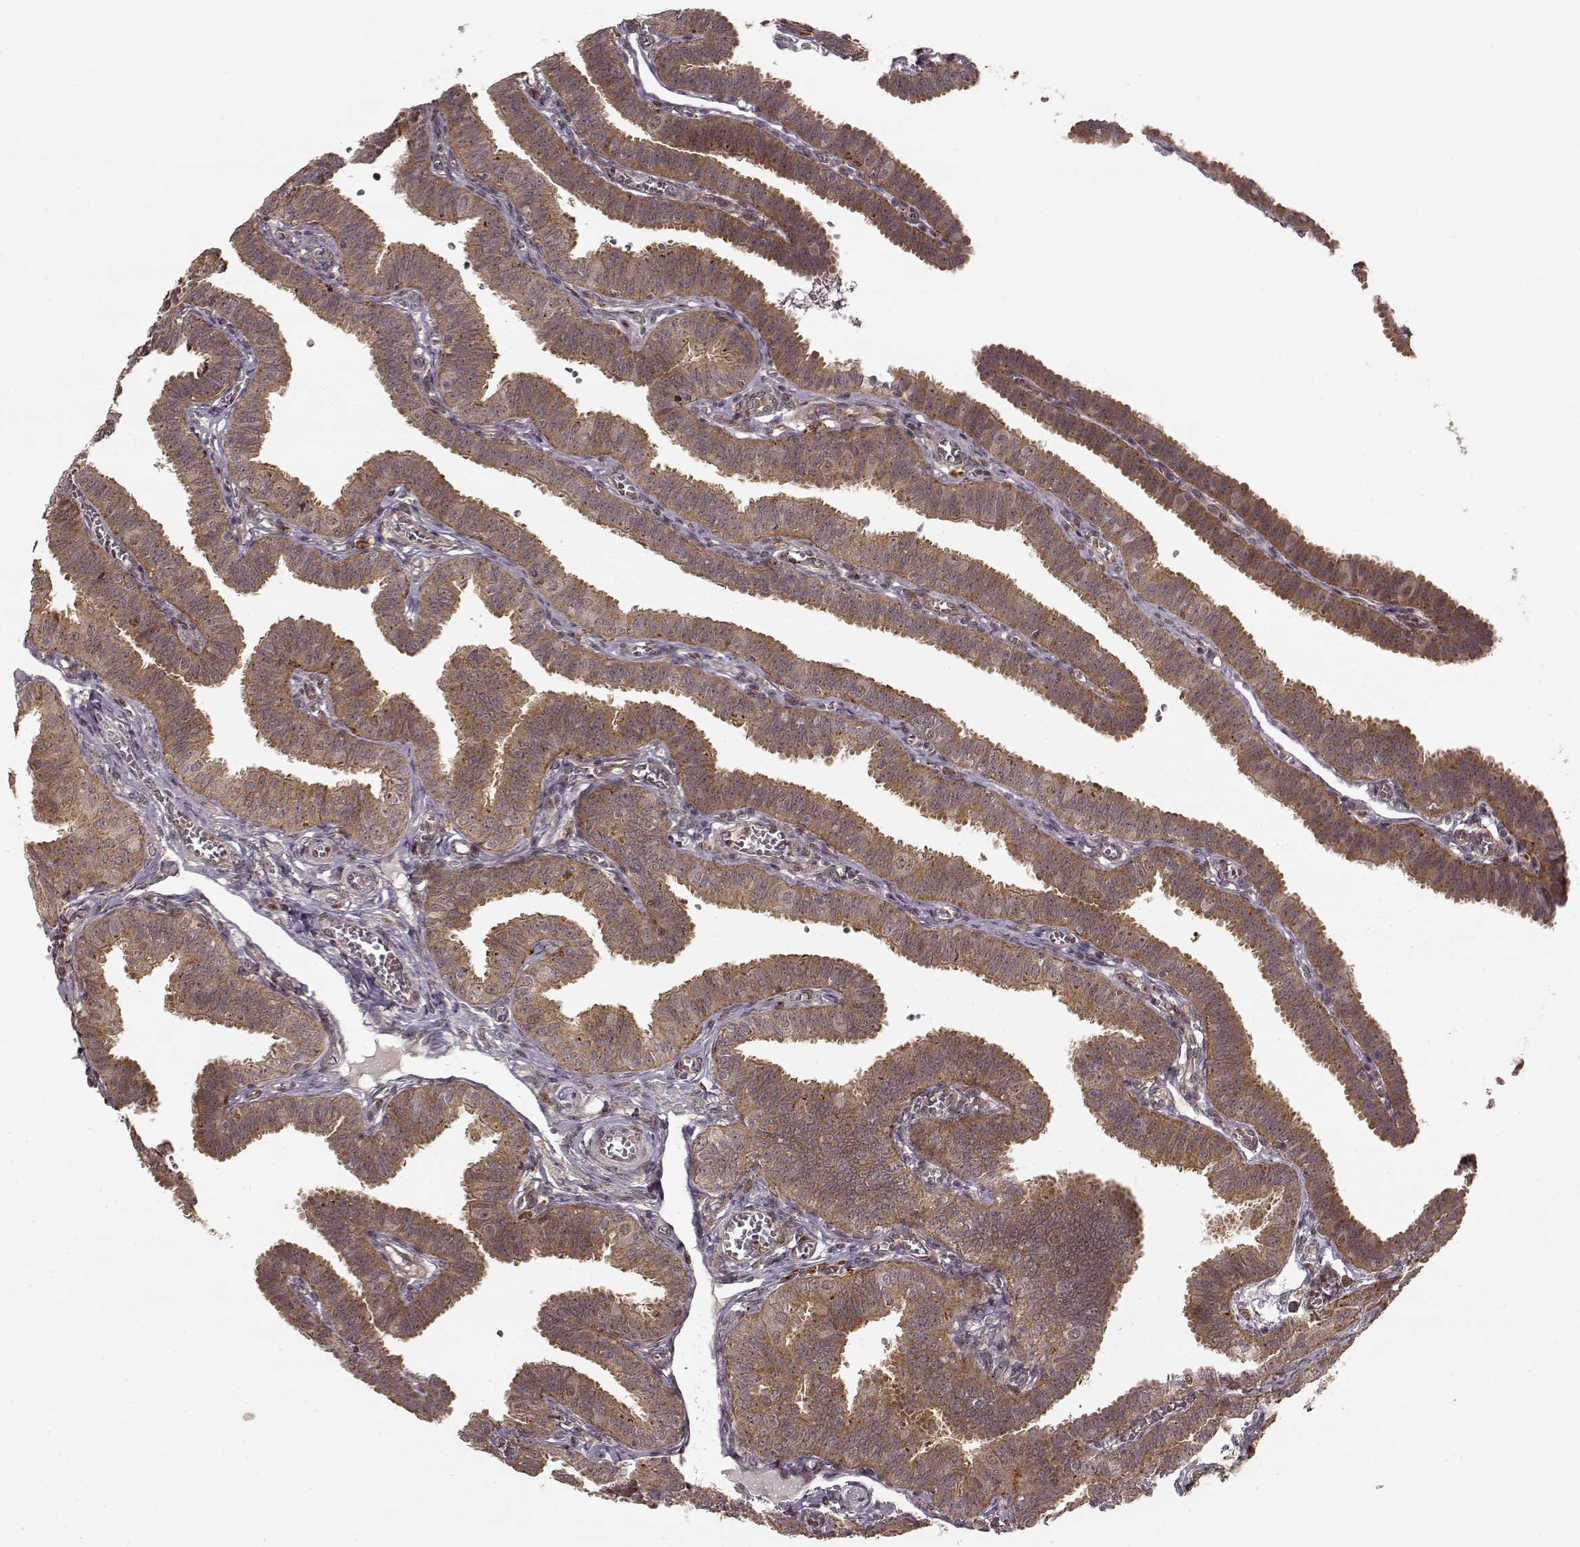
{"staining": {"intensity": "moderate", "quantity": ">75%", "location": "cytoplasmic/membranous"}, "tissue": "fallopian tube", "cell_type": "Glandular cells", "image_type": "normal", "snomed": [{"axis": "morphology", "description": "Normal tissue, NOS"}, {"axis": "topography", "description": "Fallopian tube"}], "caption": "An image of fallopian tube stained for a protein displays moderate cytoplasmic/membranous brown staining in glandular cells. (DAB = brown stain, brightfield microscopy at high magnification).", "gene": "SLC12A9", "patient": {"sex": "female", "age": 25}}